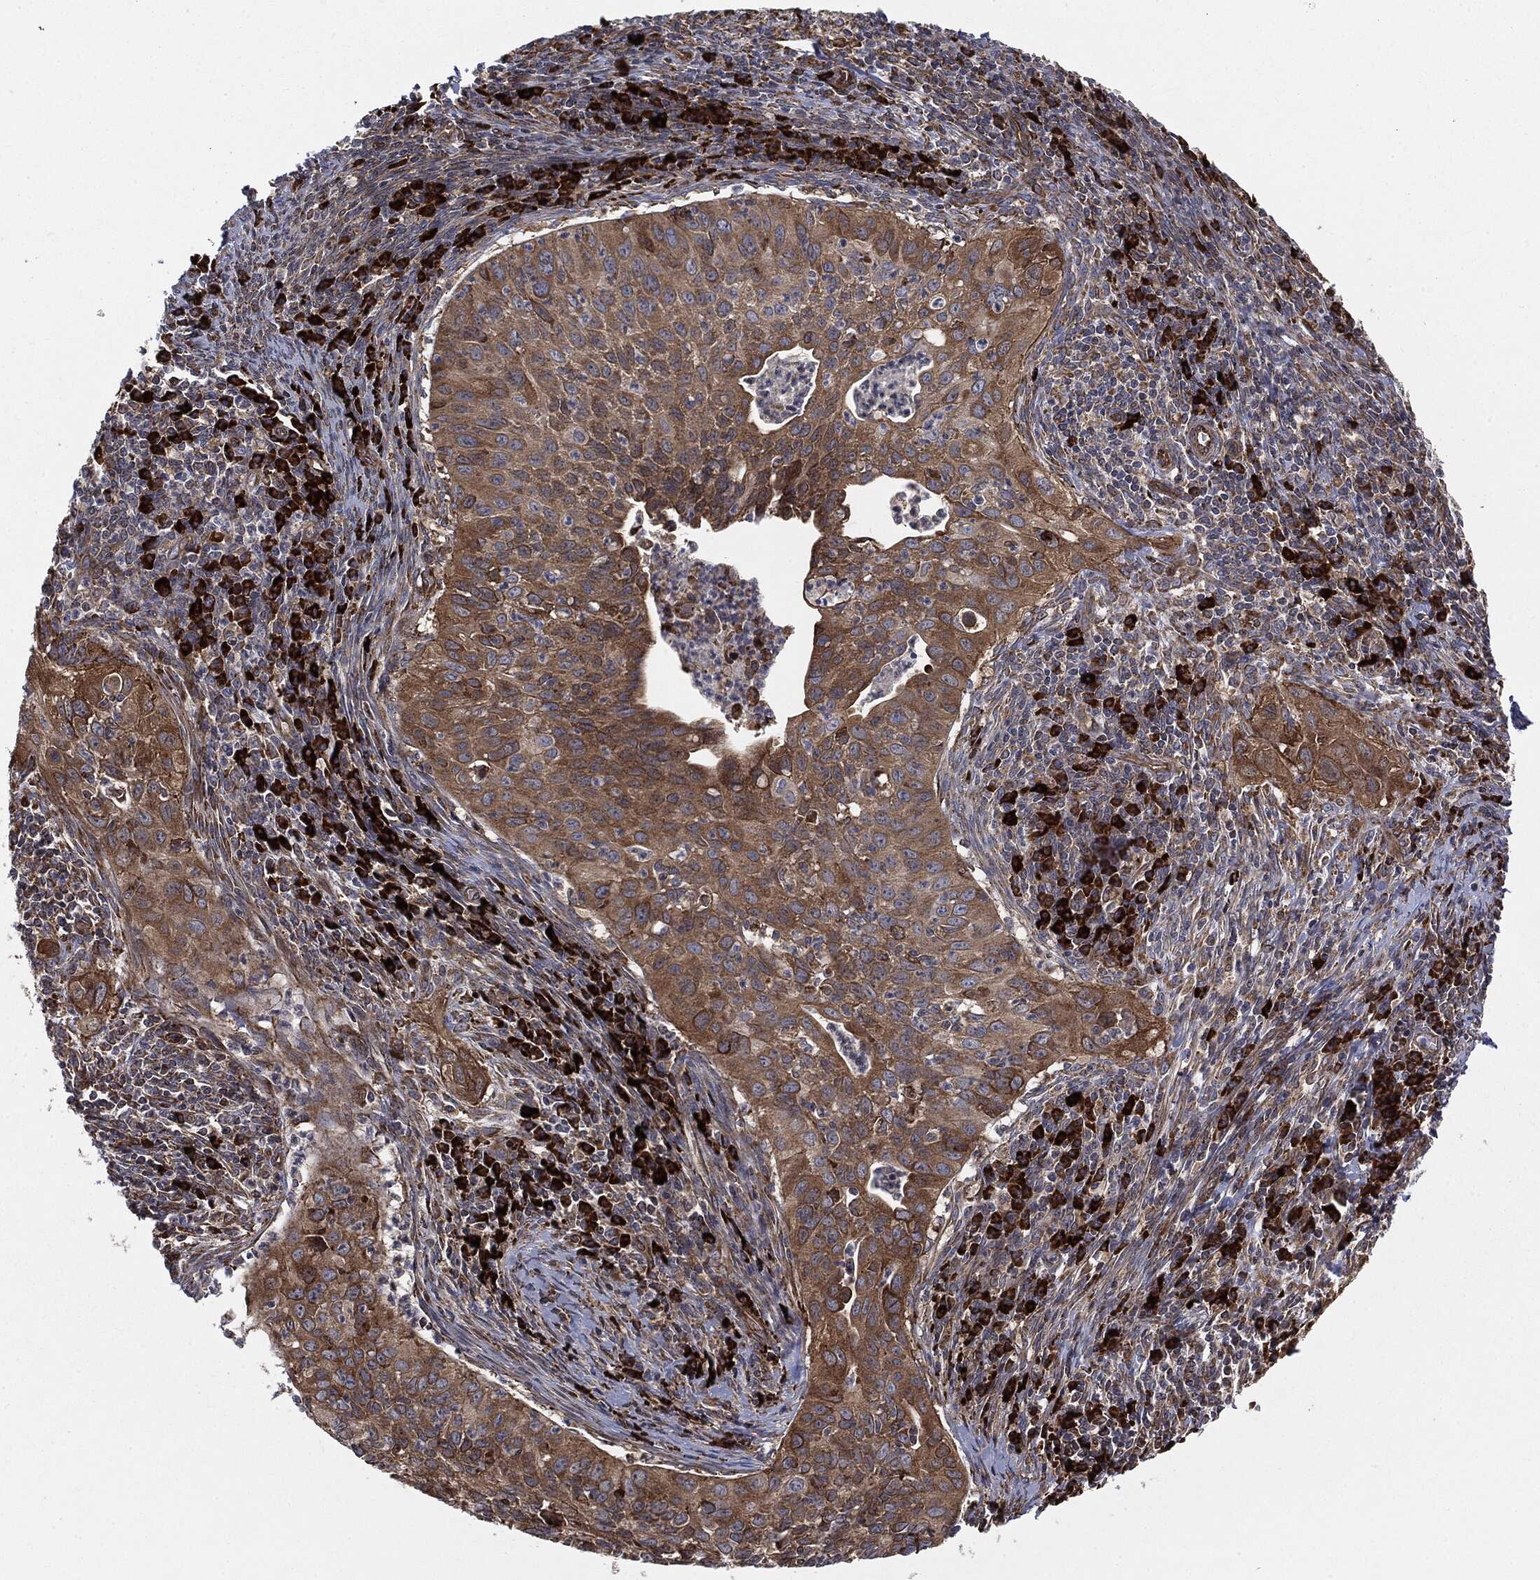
{"staining": {"intensity": "moderate", "quantity": ">75%", "location": "cytoplasmic/membranous"}, "tissue": "cervical cancer", "cell_type": "Tumor cells", "image_type": "cancer", "snomed": [{"axis": "morphology", "description": "Squamous cell carcinoma, NOS"}, {"axis": "topography", "description": "Cervix"}], "caption": "Squamous cell carcinoma (cervical) stained with a protein marker displays moderate staining in tumor cells.", "gene": "CYLD", "patient": {"sex": "female", "age": 26}}